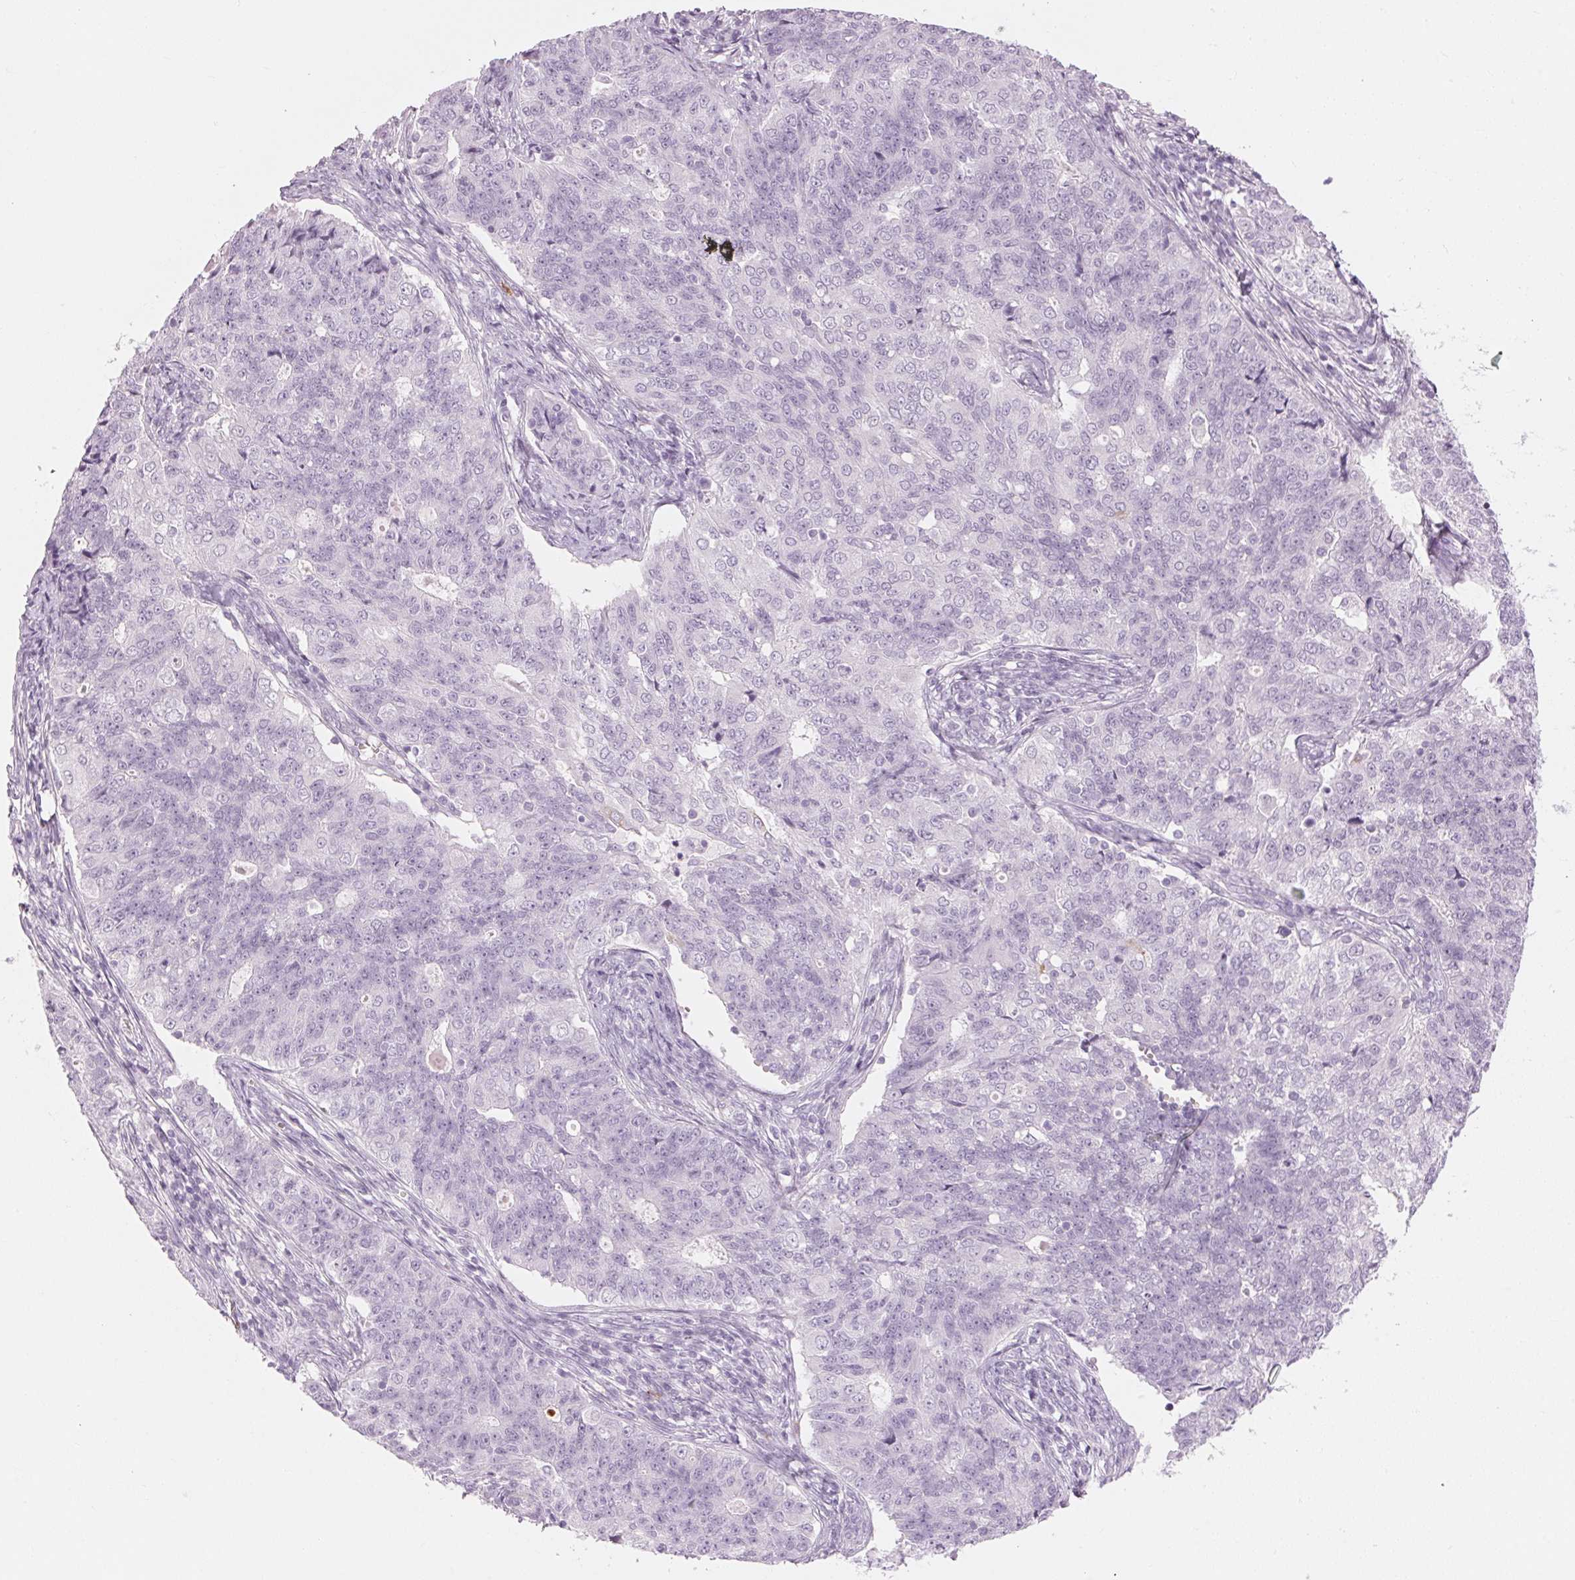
{"staining": {"intensity": "negative", "quantity": "none", "location": "none"}, "tissue": "endometrial cancer", "cell_type": "Tumor cells", "image_type": "cancer", "snomed": [{"axis": "morphology", "description": "Adenocarcinoma, NOS"}, {"axis": "topography", "description": "Endometrium"}], "caption": "DAB (3,3'-diaminobenzidine) immunohistochemical staining of human adenocarcinoma (endometrial) demonstrates no significant expression in tumor cells.", "gene": "KLK7", "patient": {"sex": "female", "age": 43}}